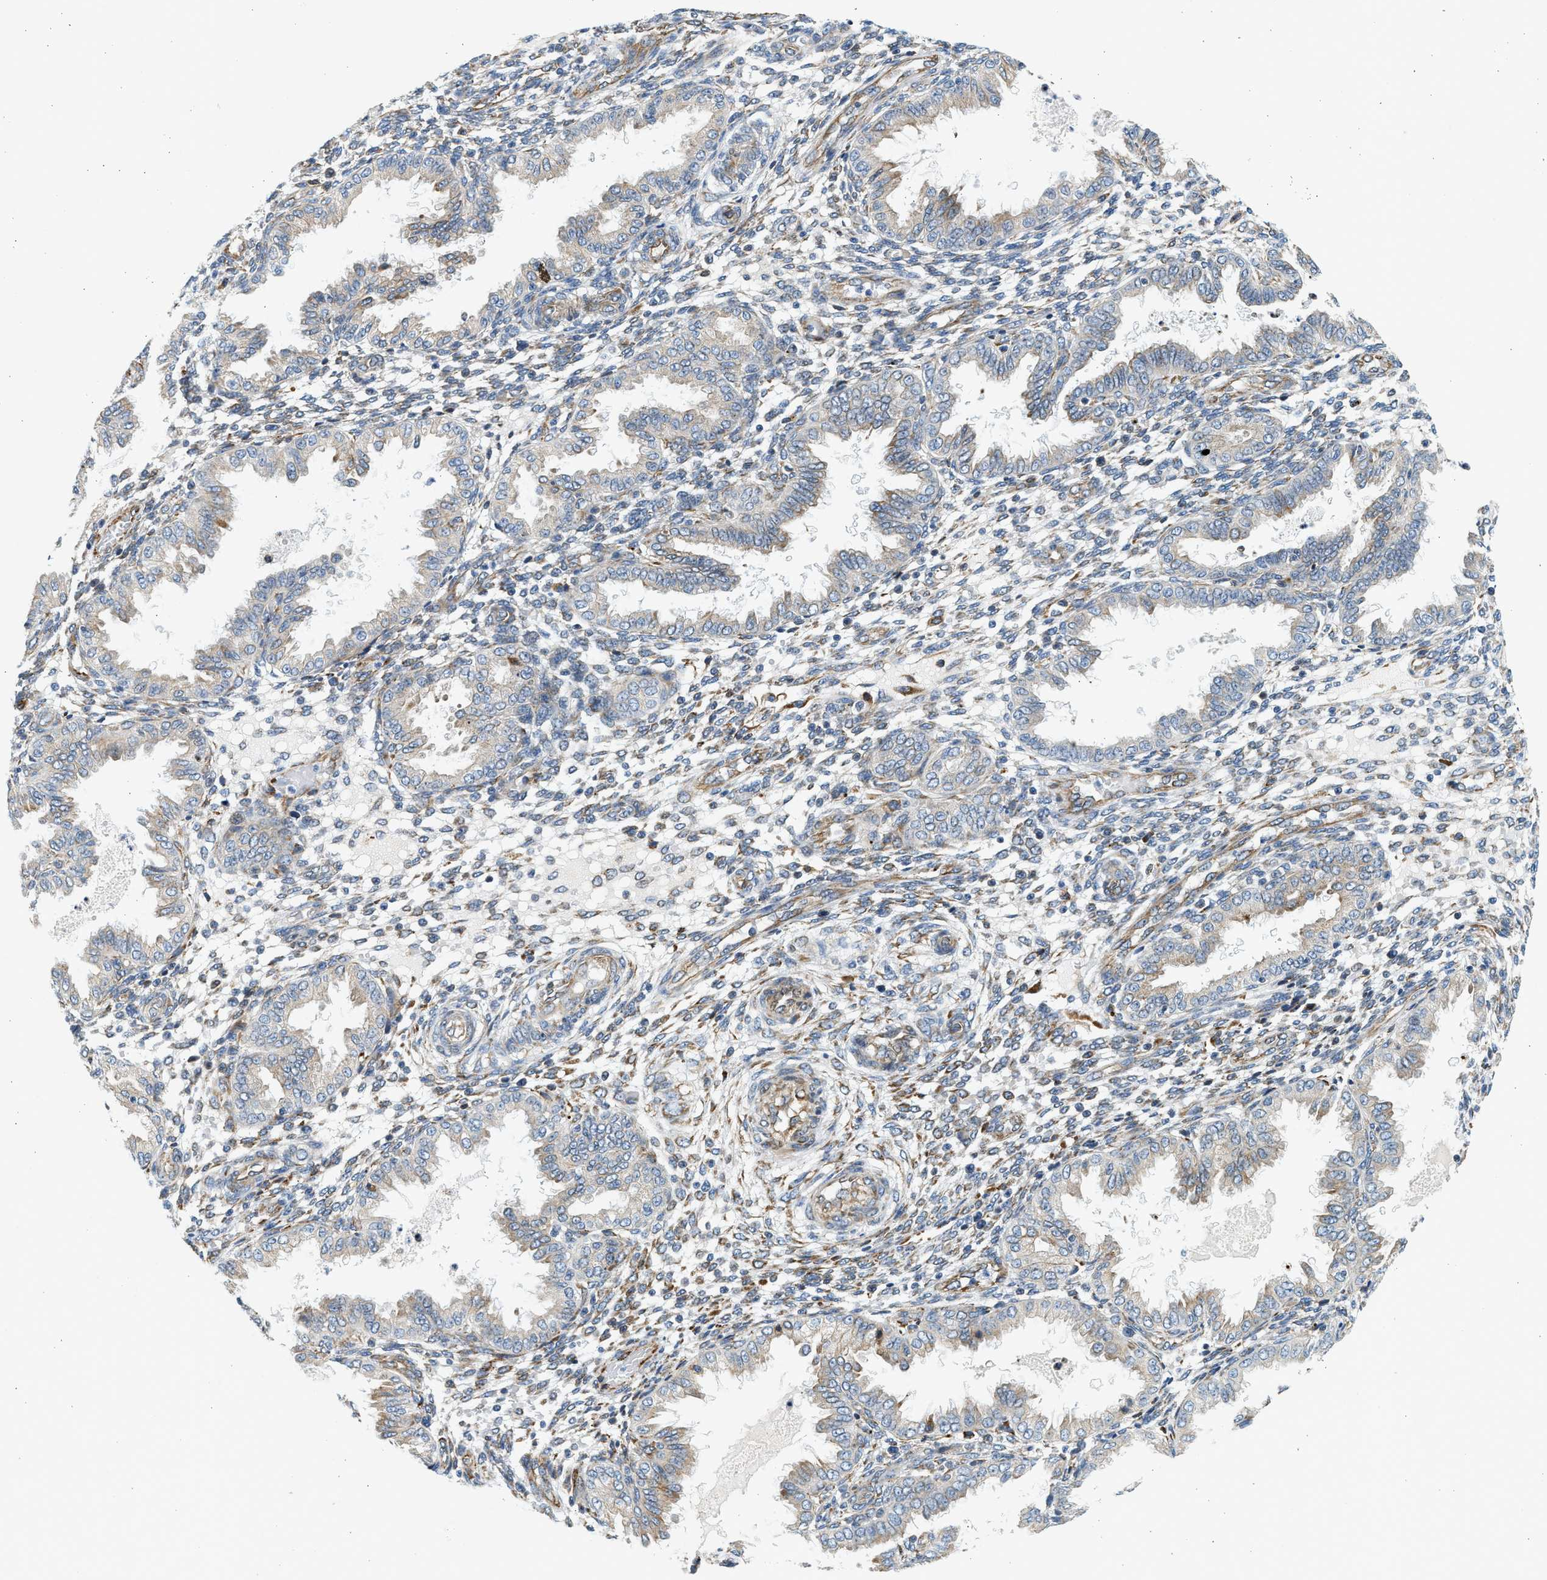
{"staining": {"intensity": "moderate", "quantity": "<25%", "location": "cytoplasmic/membranous"}, "tissue": "endometrium", "cell_type": "Cells in endometrial stroma", "image_type": "normal", "snomed": [{"axis": "morphology", "description": "Normal tissue, NOS"}, {"axis": "topography", "description": "Endometrium"}], "caption": "Immunohistochemistry micrograph of benign human endometrium stained for a protein (brown), which exhibits low levels of moderate cytoplasmic/membranous staining in approximately <25% of cells in endometrial stroma.", "gene": "CNTN6", "patient": {"sex": "female", "age": 33}}